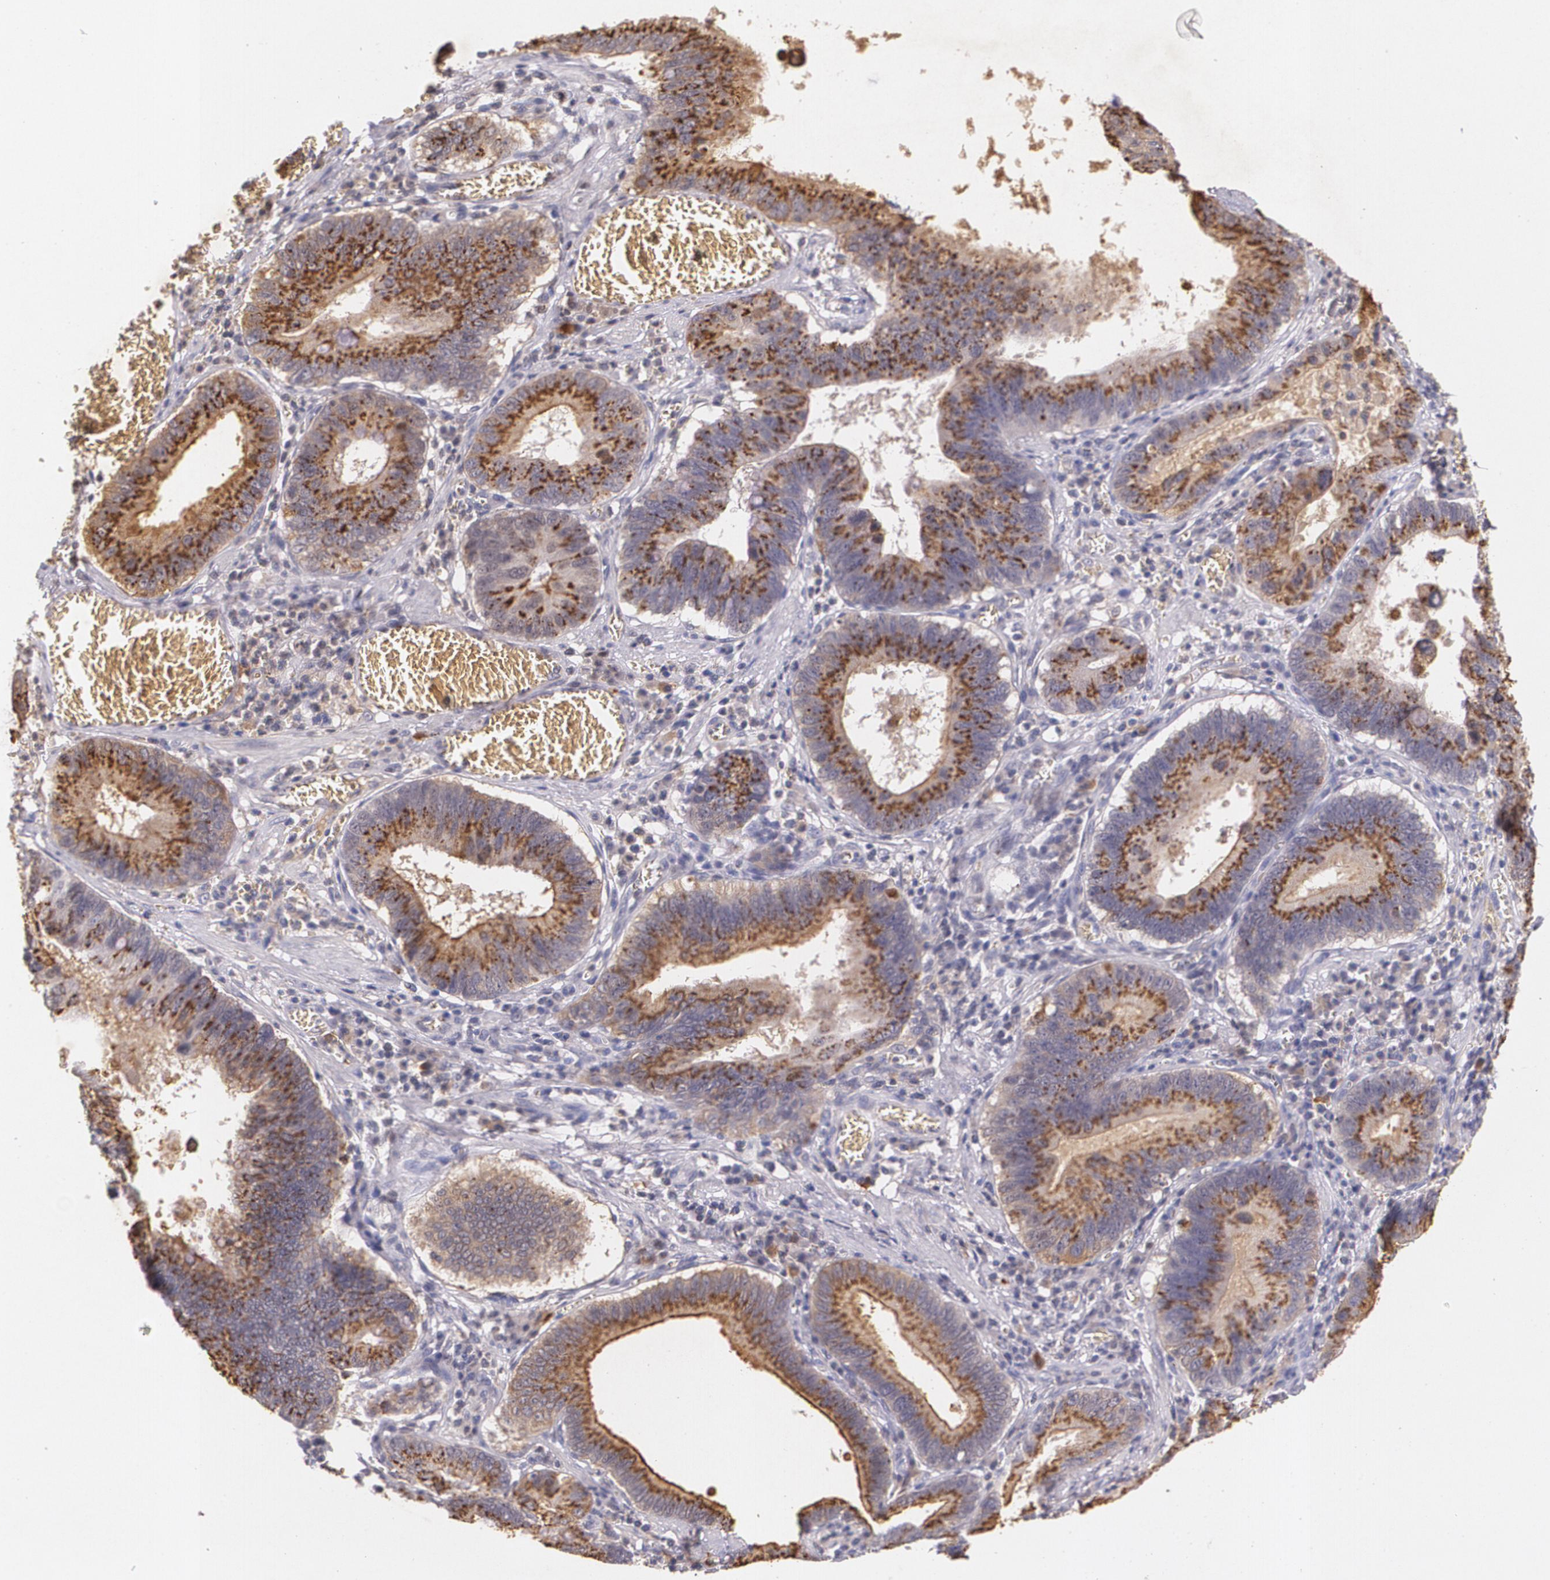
{"staining": {"intensity": "strong", "quantity": ">75%", "location": "cytoplasmic/membranous"}, "tissue": "stomach cancer", "cell_type": "Tumor cells", "image_type": "cancer", "snomed": [{"axis": "morphology", "description": "Adenocarcinoma, NOS"}, {"axis": "topography", "description": "Stomach"}, {"axis": "topography", "description": "Gastric cardia"}], "caption": "Strong cytoplasmic/membranous expression for a protein is present in approximately >75% of tumor cells of stomach adenocarcinoma using immunohistochemistry.", "gene": "TM4SF1", "patient": {"sex": "male", "age": 59}}